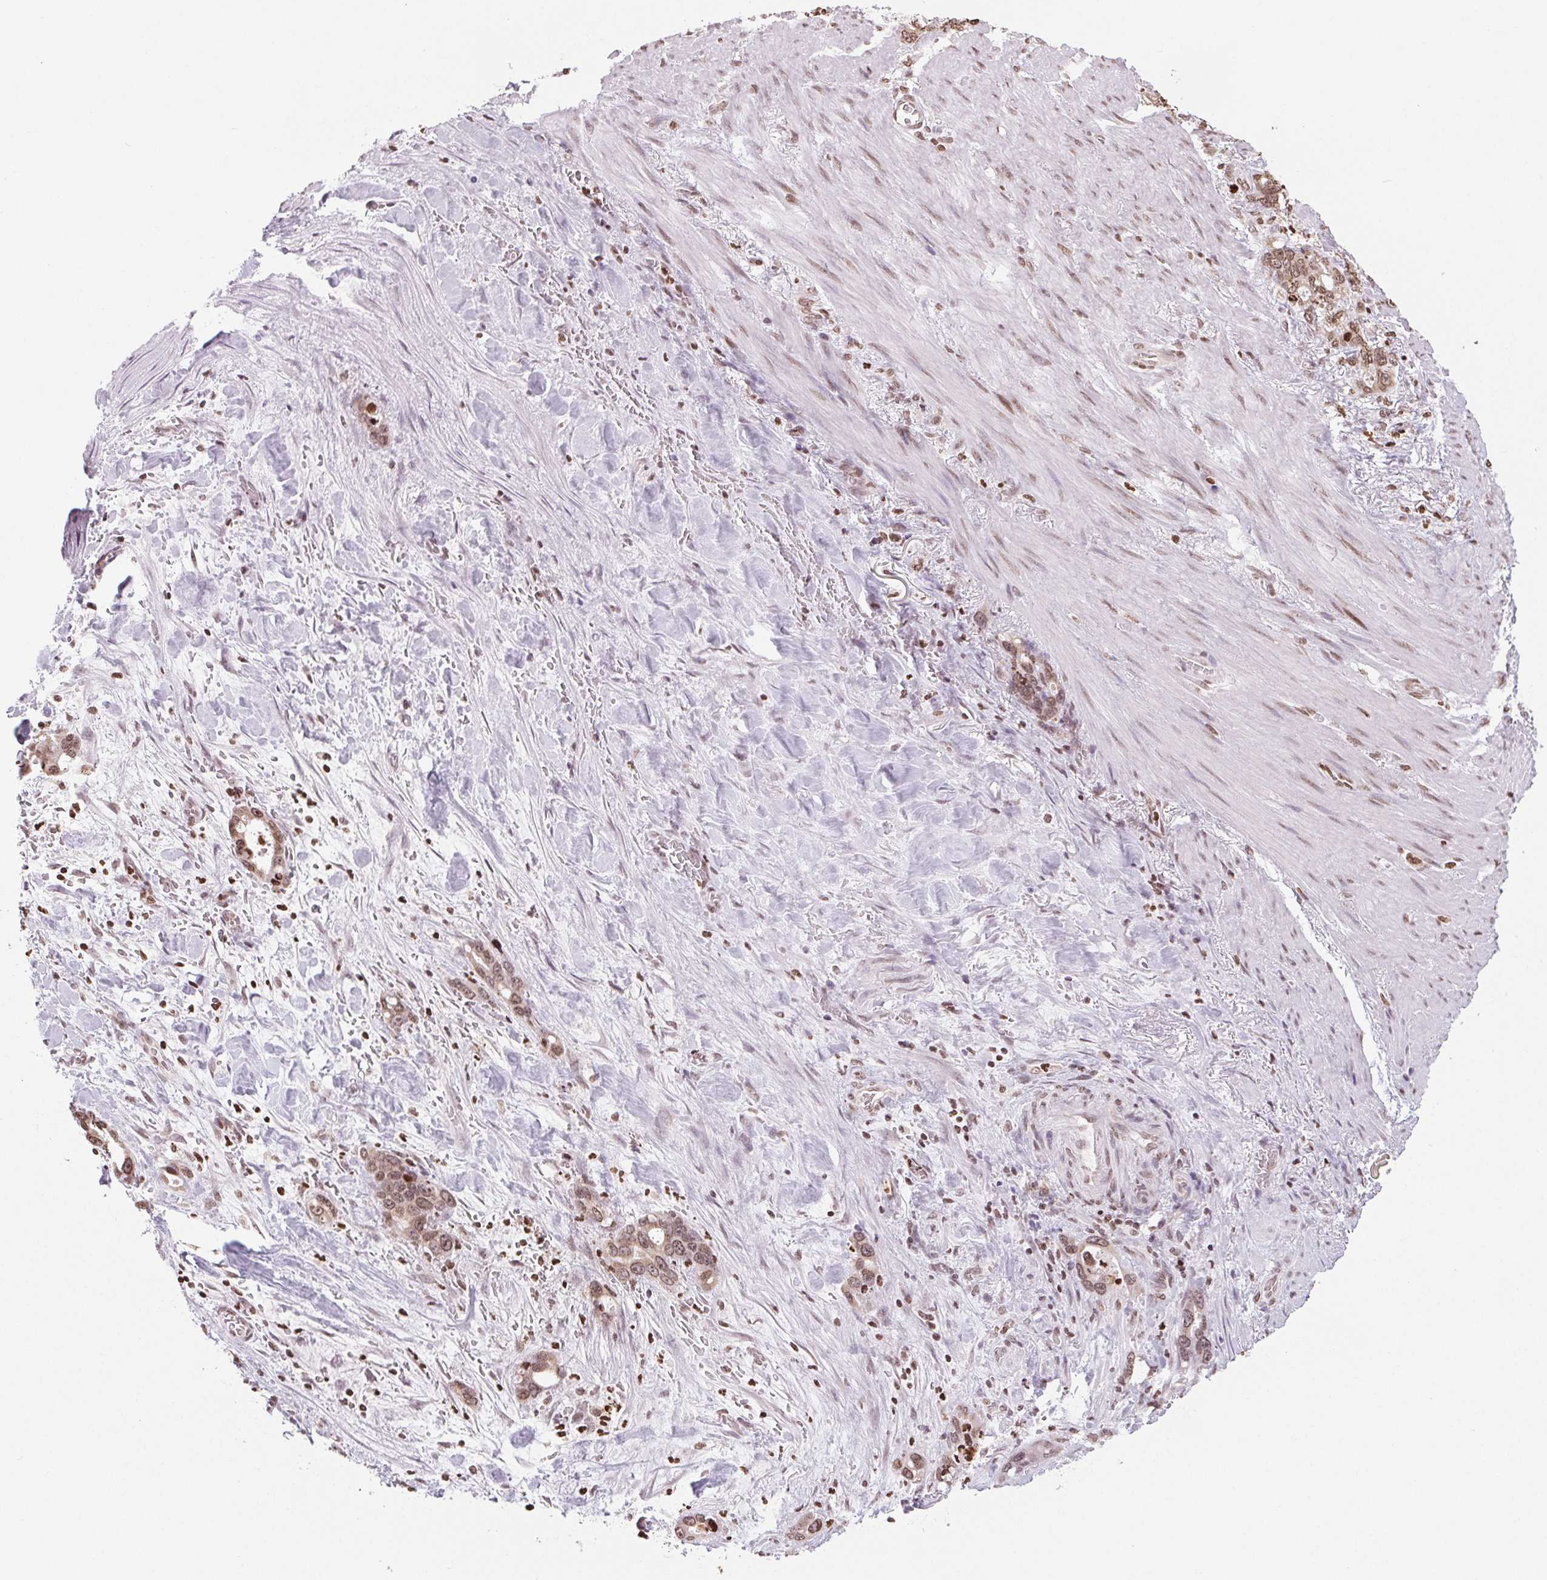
{"staining": {"intensity": "moderate", "quantity": ">75%", "location": "cytoplasmic/membranous,nuclear"}, "tissue": "stomach cancer", "cell_type": "Tumor cells", "image_type": "cancer", "snomed": [{"axis": "morphology", "description": "Normal tissue, NOS"}, {"axis": "morphology", "description": "Adenocarcinoma, NOS"}, {"axis": "topography", "description": "Esophagus"}, {"axis": "topography", "description": "Stomach, upper"}], "caption": "A high-resolution photomicrograph shows immunohistochemistry (IHC) staining of adenocarcinoma (stomach), which displays moderate cytoplasmic/membranous and nuclear expression in approximately >75% of tumor cells.", "gene": "SMIM12", "patient": {"sex": "male", "age": 74}}